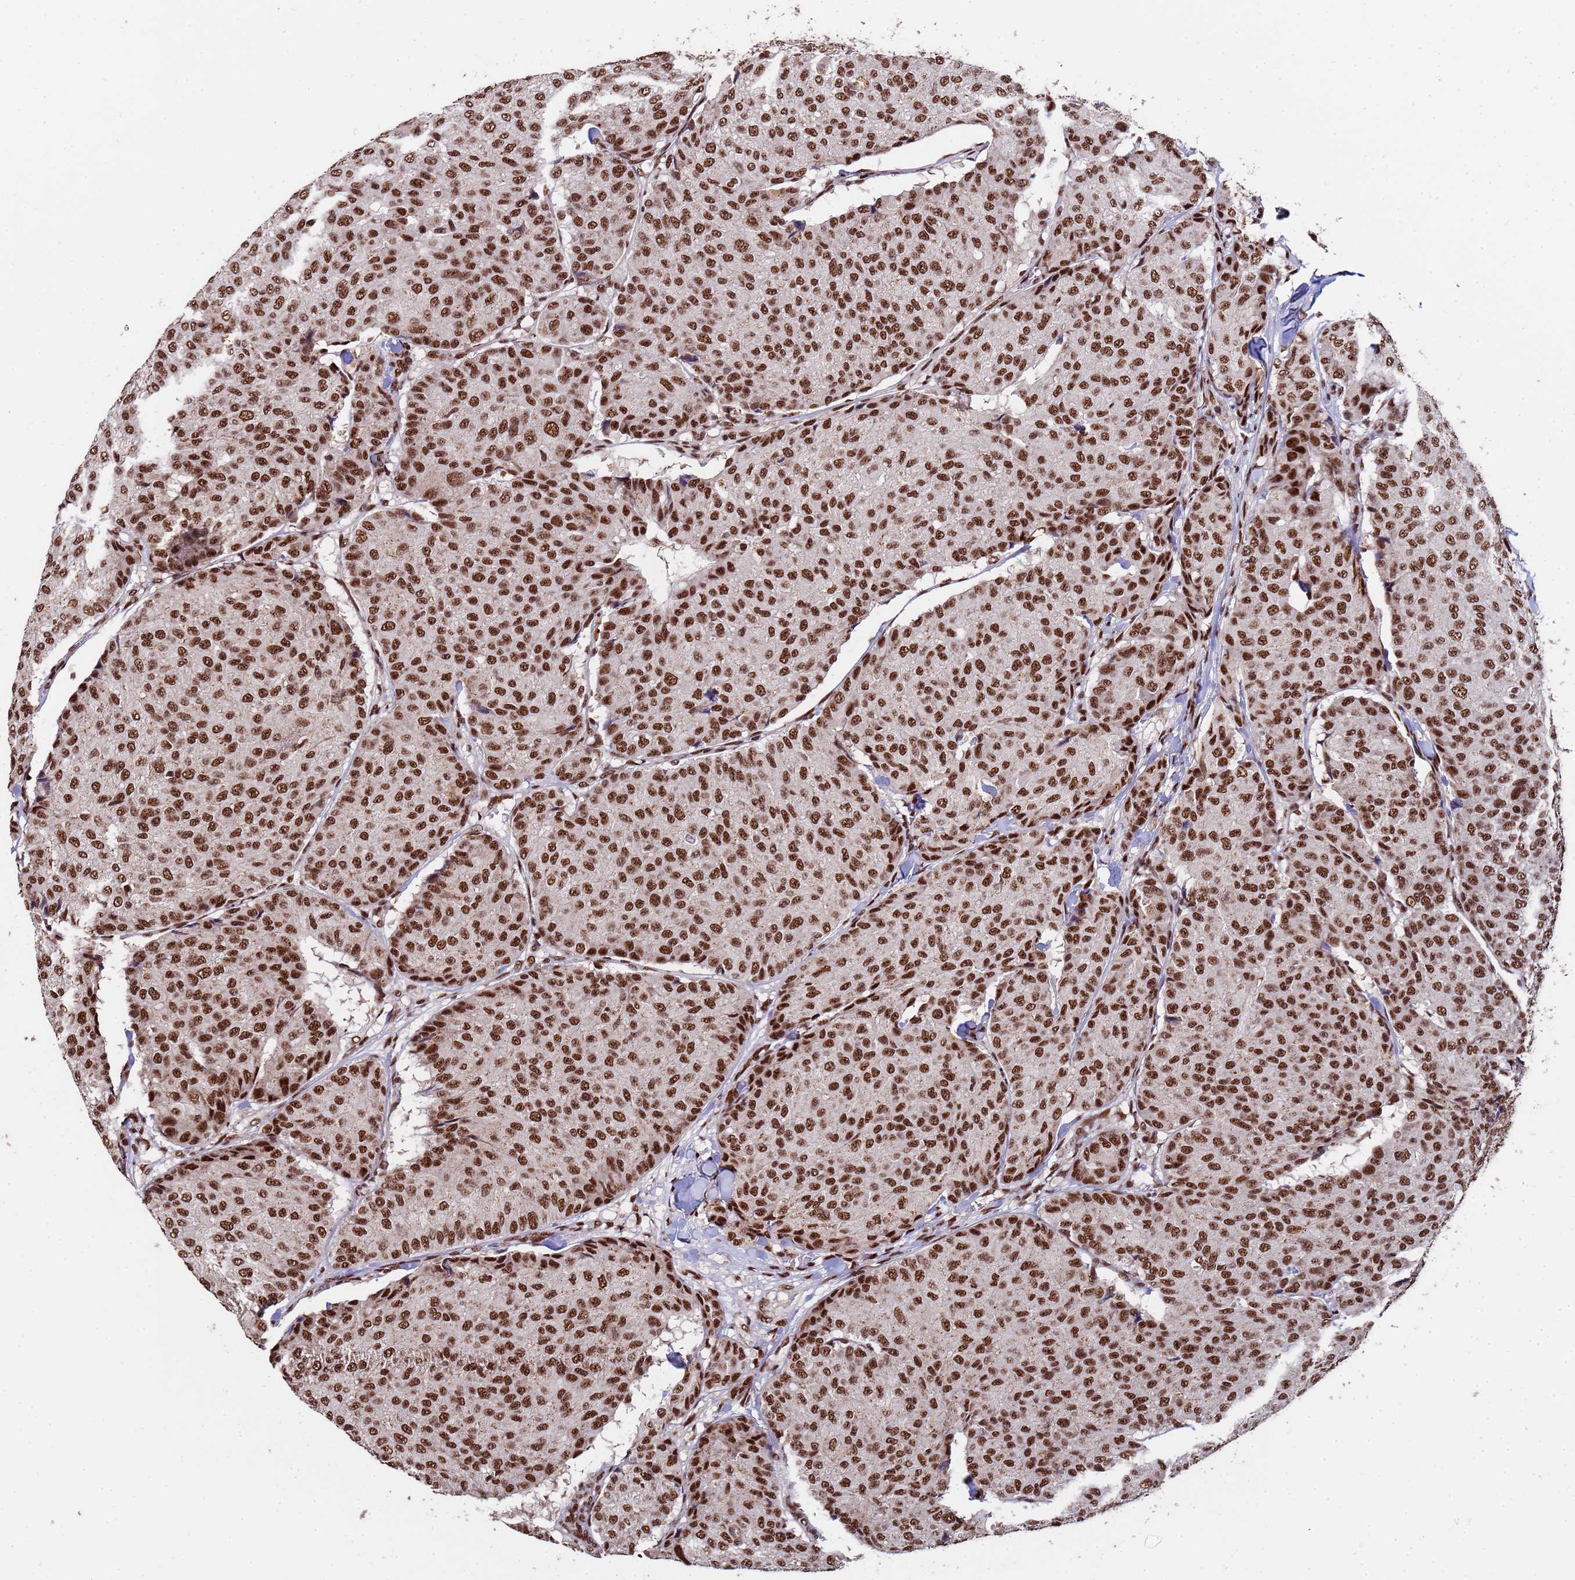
{"staining": {"intensity": "strong", "quantity": ">75%", "location": "nuclear"}, "tissue": "breast cancer", "cell_type": "Tumor cells", "image_type": "cancer", "snomed": [{"axis": "morphology", "description": "Duct carcinoma"}, {"axis": "topography", "description": "Breast"}], "caption": "IHC histopathology image of breast cancer stained for a protein (brown), which exhibits high levels of strong nuclear expression in about >75% of tumor cells.", "gene": "SF3B2", "patient": {"sex": "female", "age": 75}}